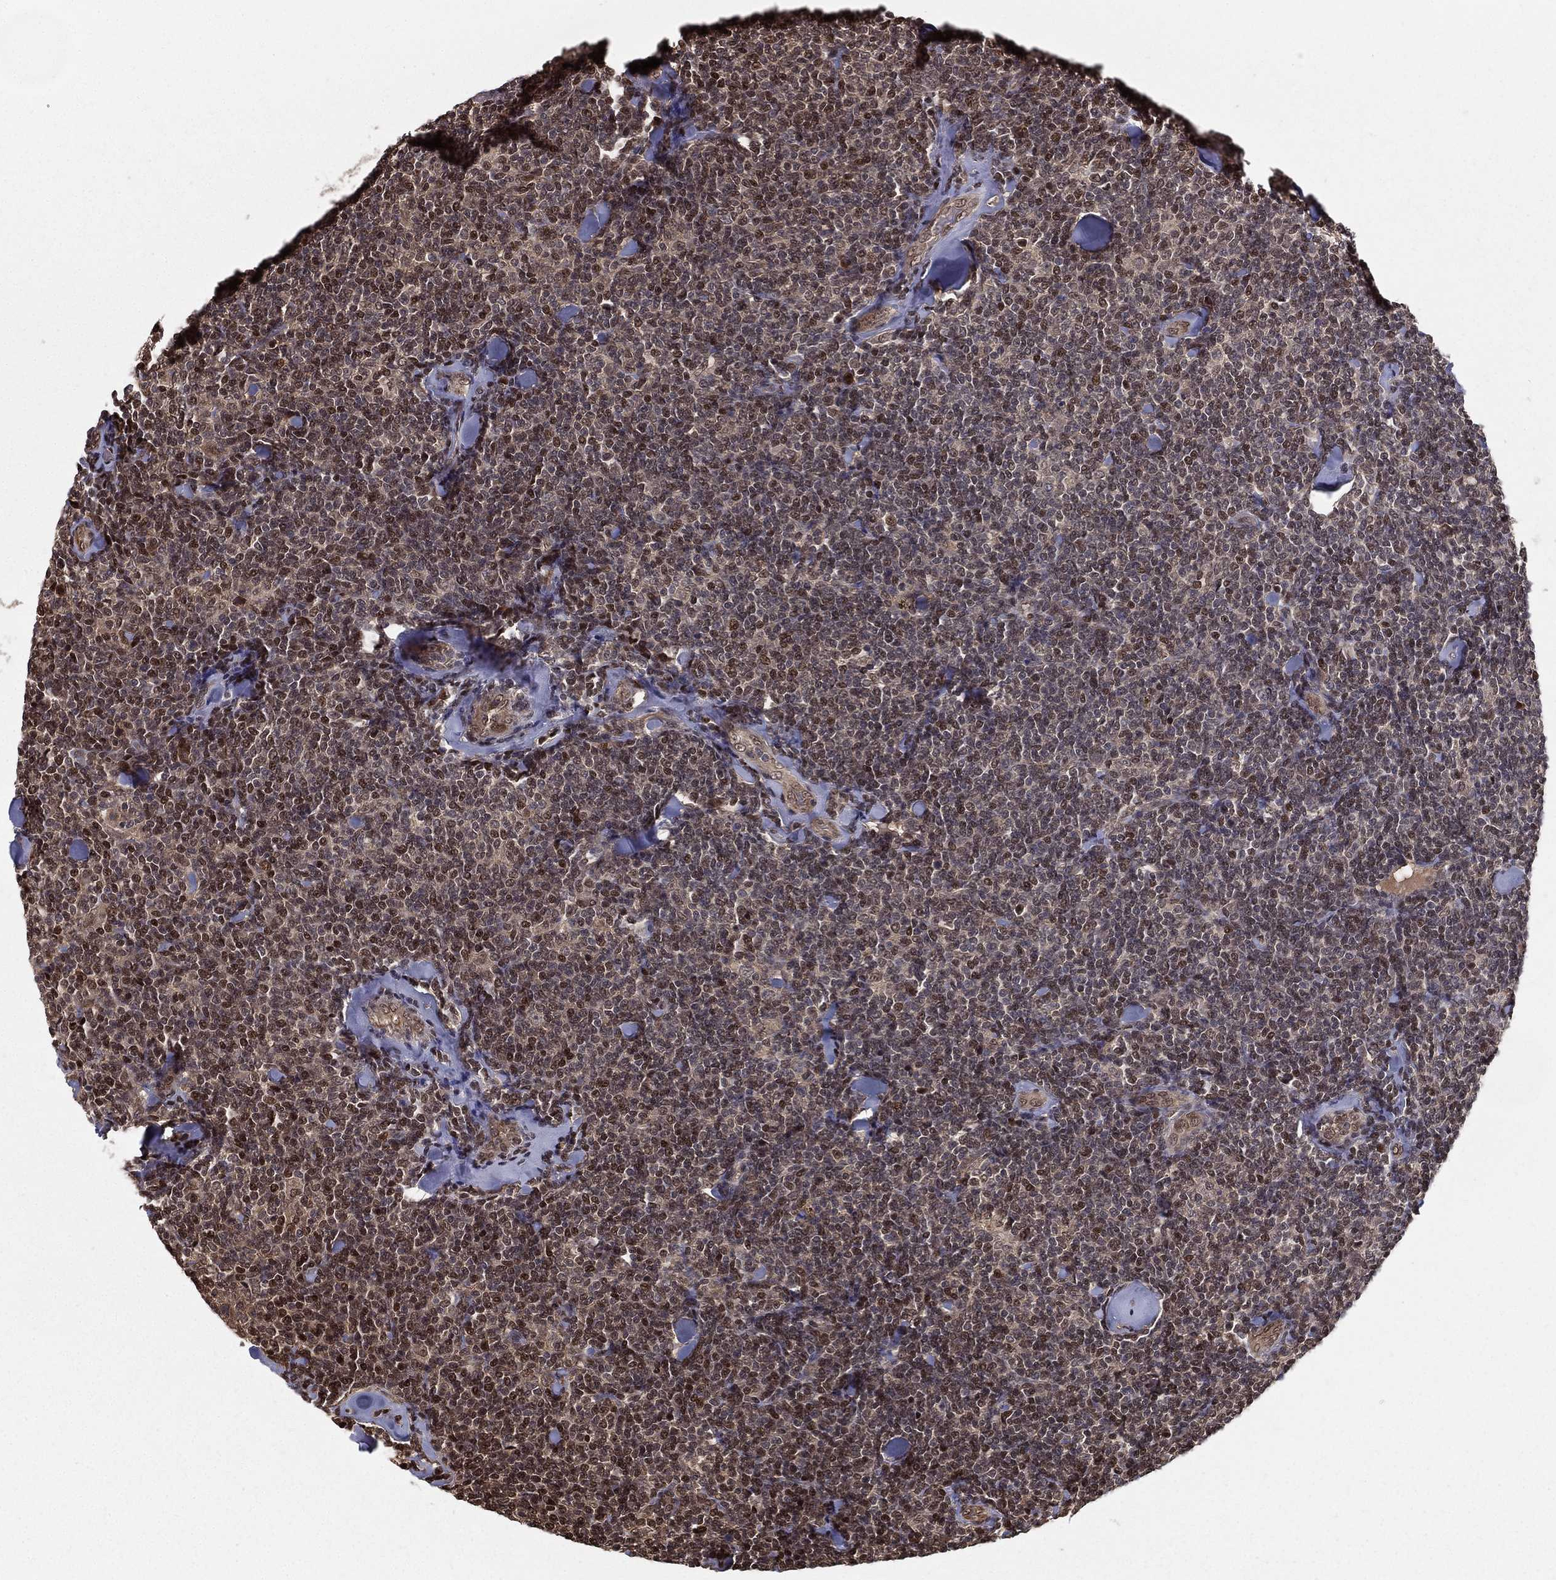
{"staining": {"intensity": "moderate", "quantity": "25%-75%", "location": "nuclear"}, "tissue": "lymphoma", "cell_type": "Tumor cells", "image_type": "cancer", "snomed": [{"axis": "morphology", "description": "Malignant lymphoma, non-Hodgkin's type, Low grade"}, {"axis": "topography", "description": "Lymph node"}], "caption": "Approximately 25%-75% of tumor cells in low-grade malignant lymphoma, non-Hodgkin's type reveal moderate nuclear protein positivity as visualized by brown immunohistochemical staining.", "gene": "SLC6A6", "patient": {"sex": "female", "age": 56}}